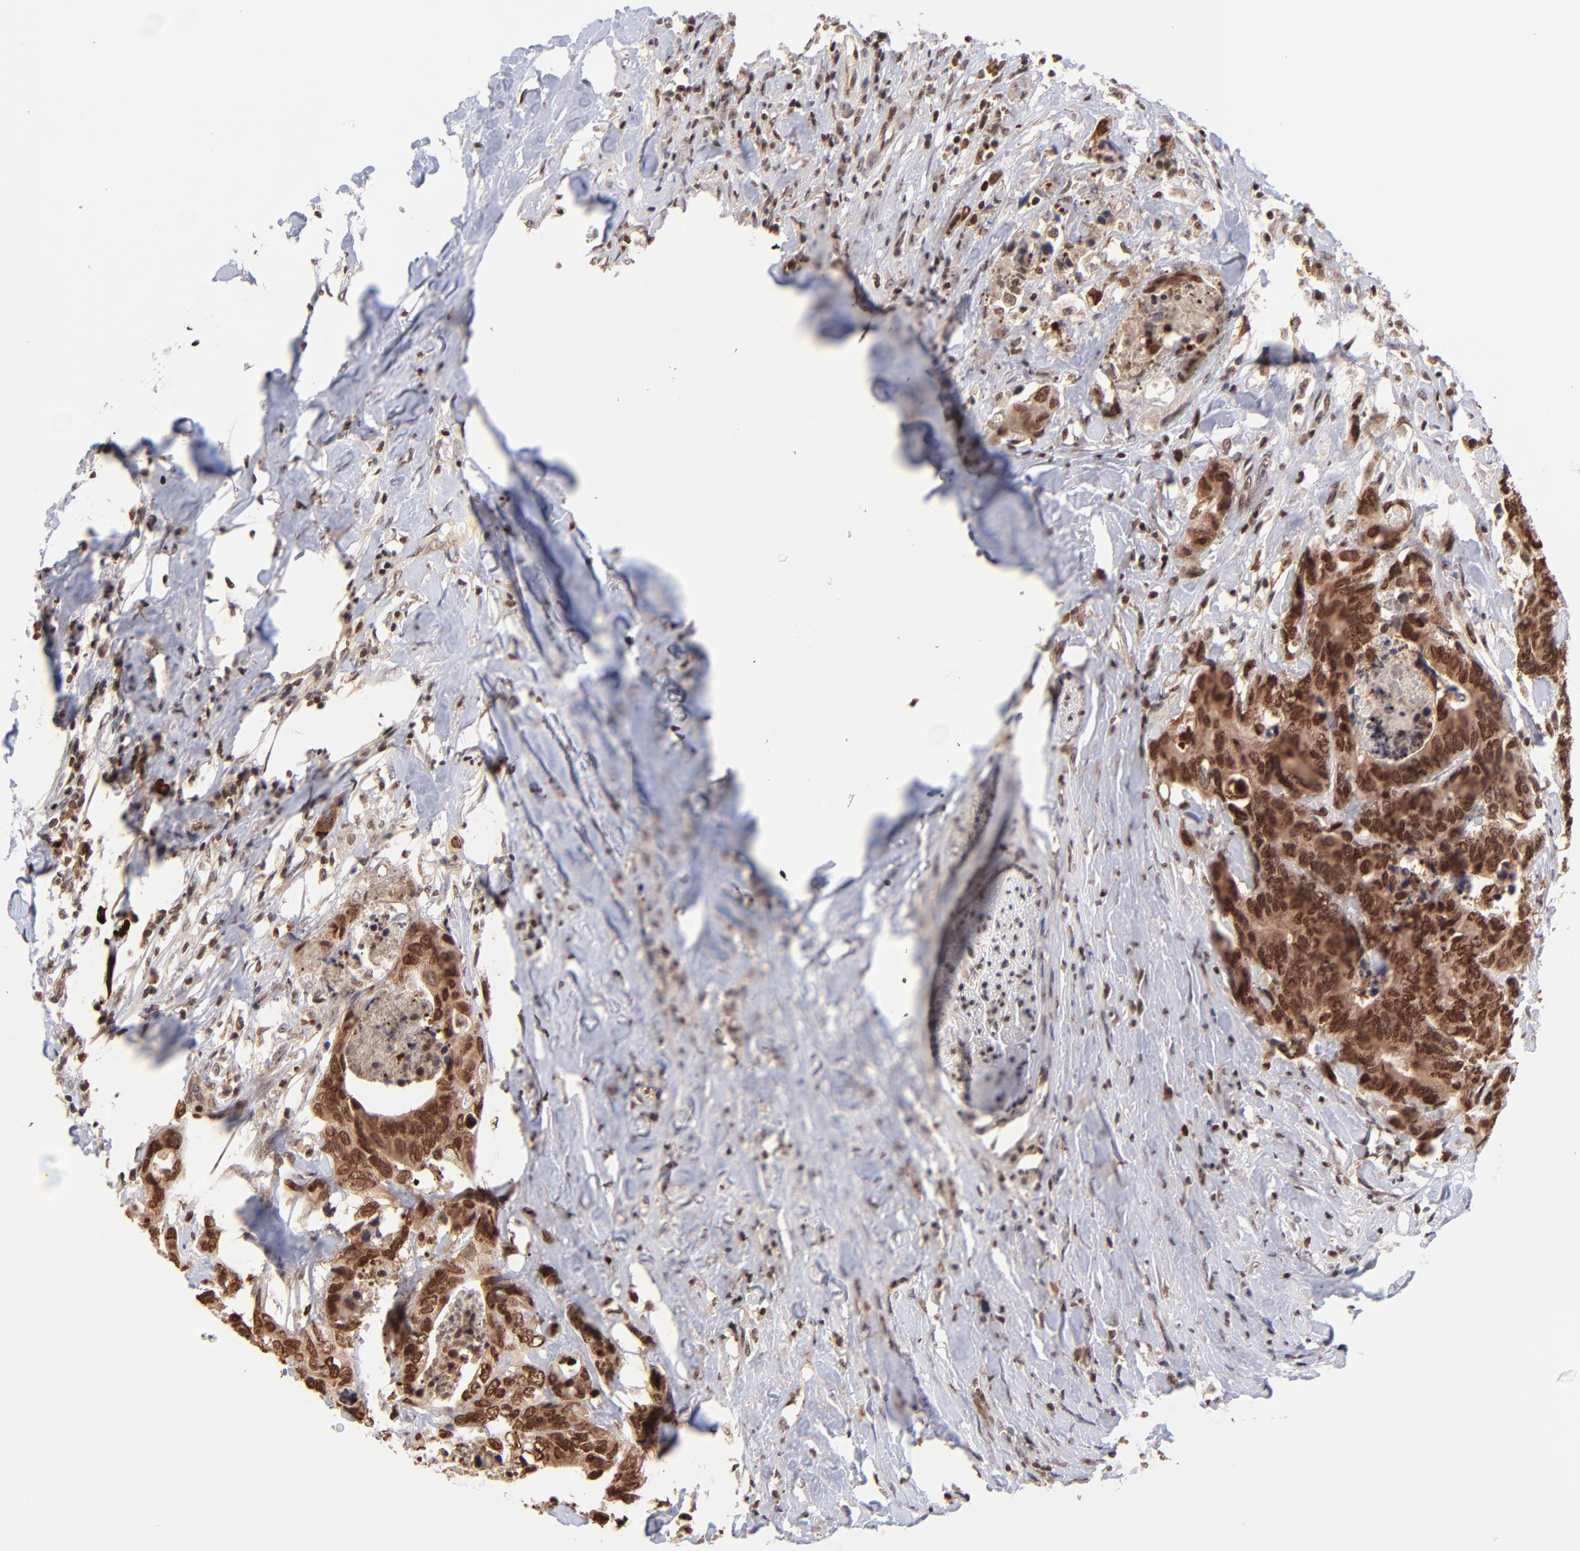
{"staining": {"intensity": "strong", "quantity": ">75%", "location": "cytoplasmic/membranous,nuclear"}, "tissue": "colorectal cancer", "cell_type": "Tumor cells", "image_type": "cancer", "snomed": [{"axis": "morphology", "description": "Adenocarcinoma, NOS"}, {"axis": "topography", "description": "Rectum"}], "caption": "A high-resolution image shows immunohistochemistry (IHC) staining of adenocarcinoma (colorectal), which exhibits strong cytoplasmic/membranous and nuclear staining in about >75% of tumor cells. (Stains: DAB (3,3'-diaminobenzidine) in brown, nuclei in blue, Microscopy: brightfield microscopy at high magnification).", "gene": "WDR25", "patient": {"sex": "male", "age": 55}}